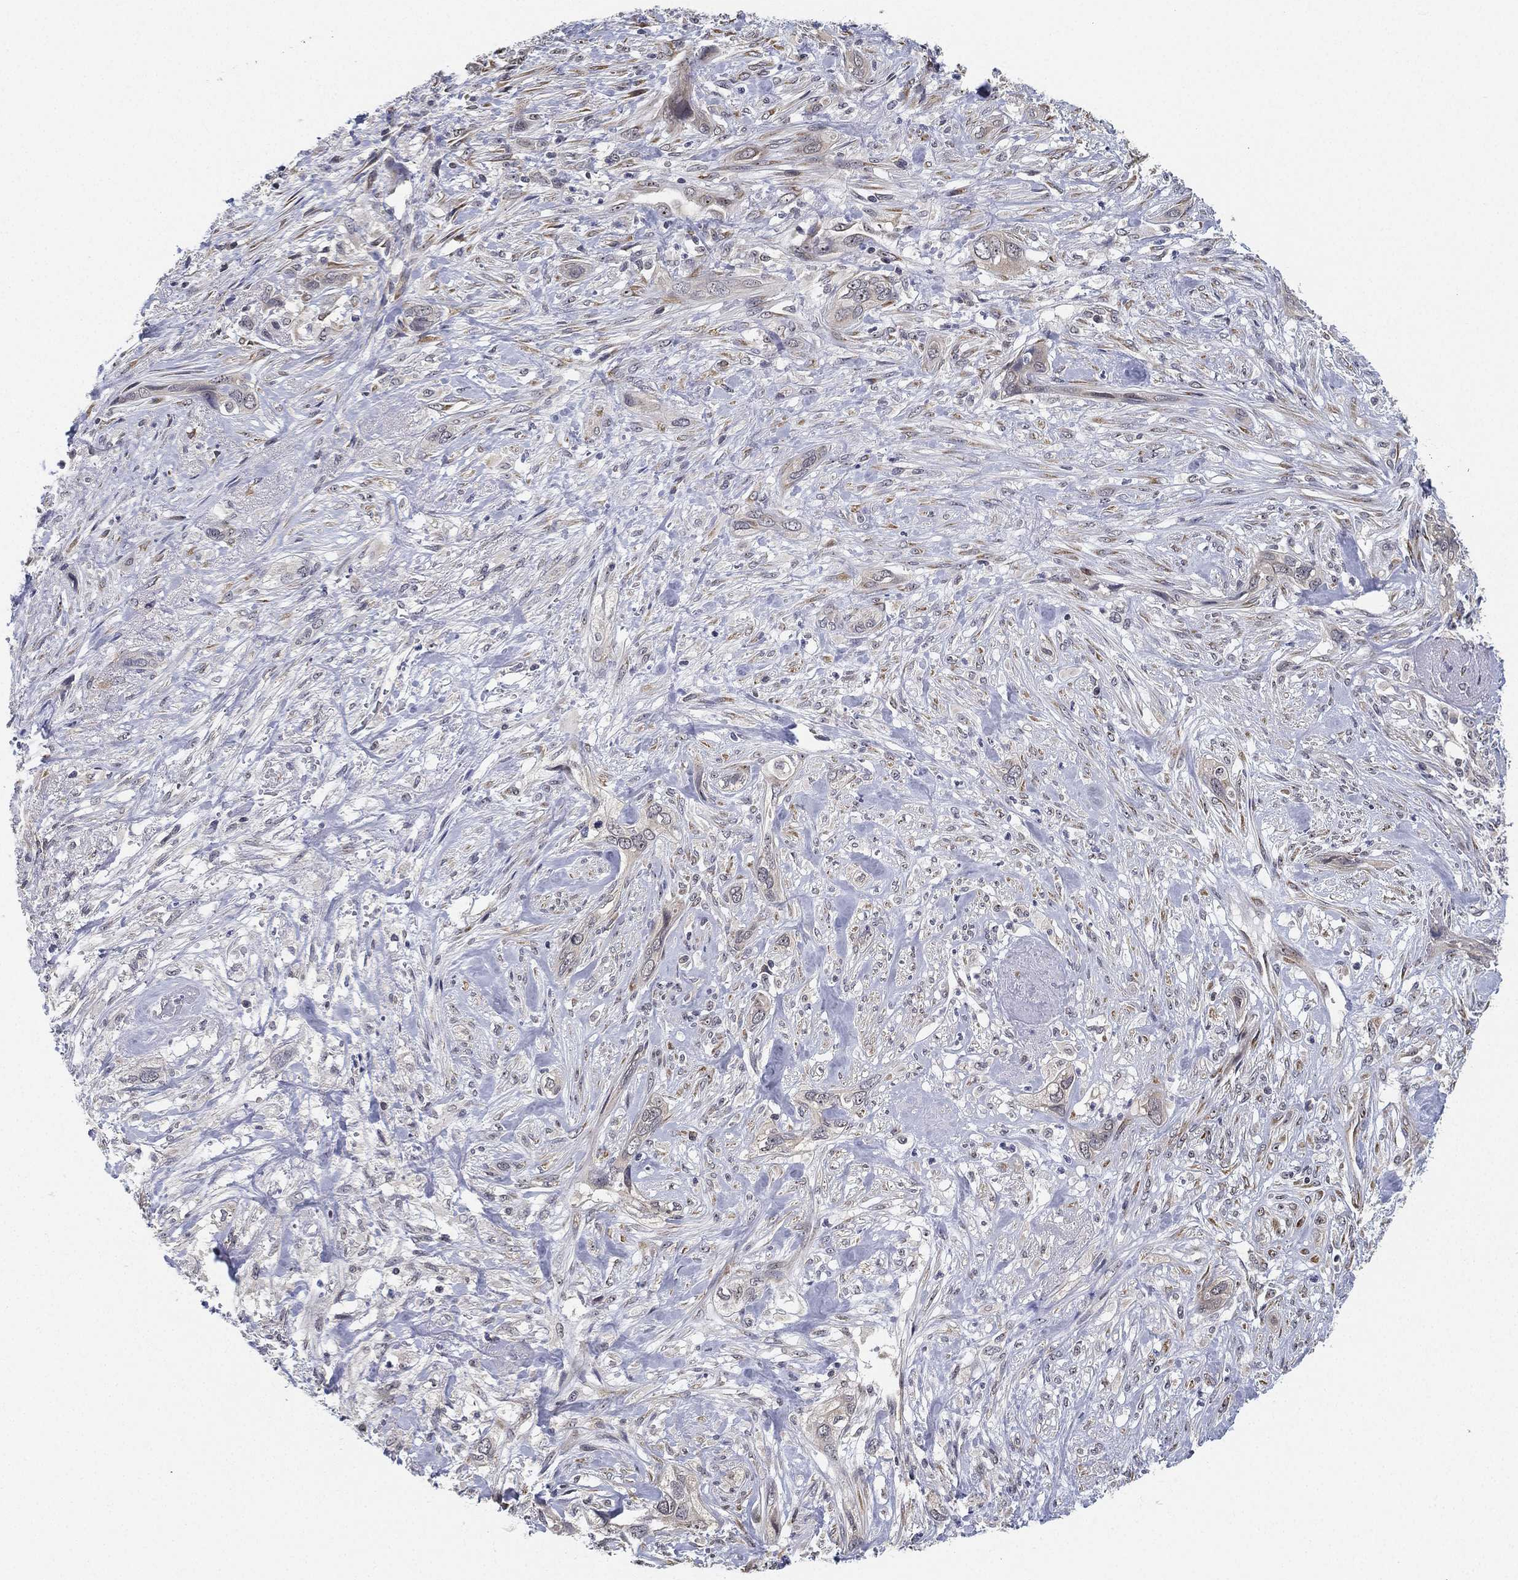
{"staining": {"intensity": "negative", "quantity": "none", "location": "none"}, "tissue": "cervical cancer", "cell_type": "Tumor cells", "image_type": "cancer", "snomed": [{"axis": "morphology", "description": "Squamous cell carcinoma, NOS"}, {"axis": "topography", "description": "Cervix"}], "caption": "An immunohistochemistry (IHC) micrograph of cervical squamous cell carcinoma is shown. There is no staining in tumor cells of cervical squamous cell carcinoma.", "gene": "PPP1R16B", "patient": {"sex": "female", "age": 57}}